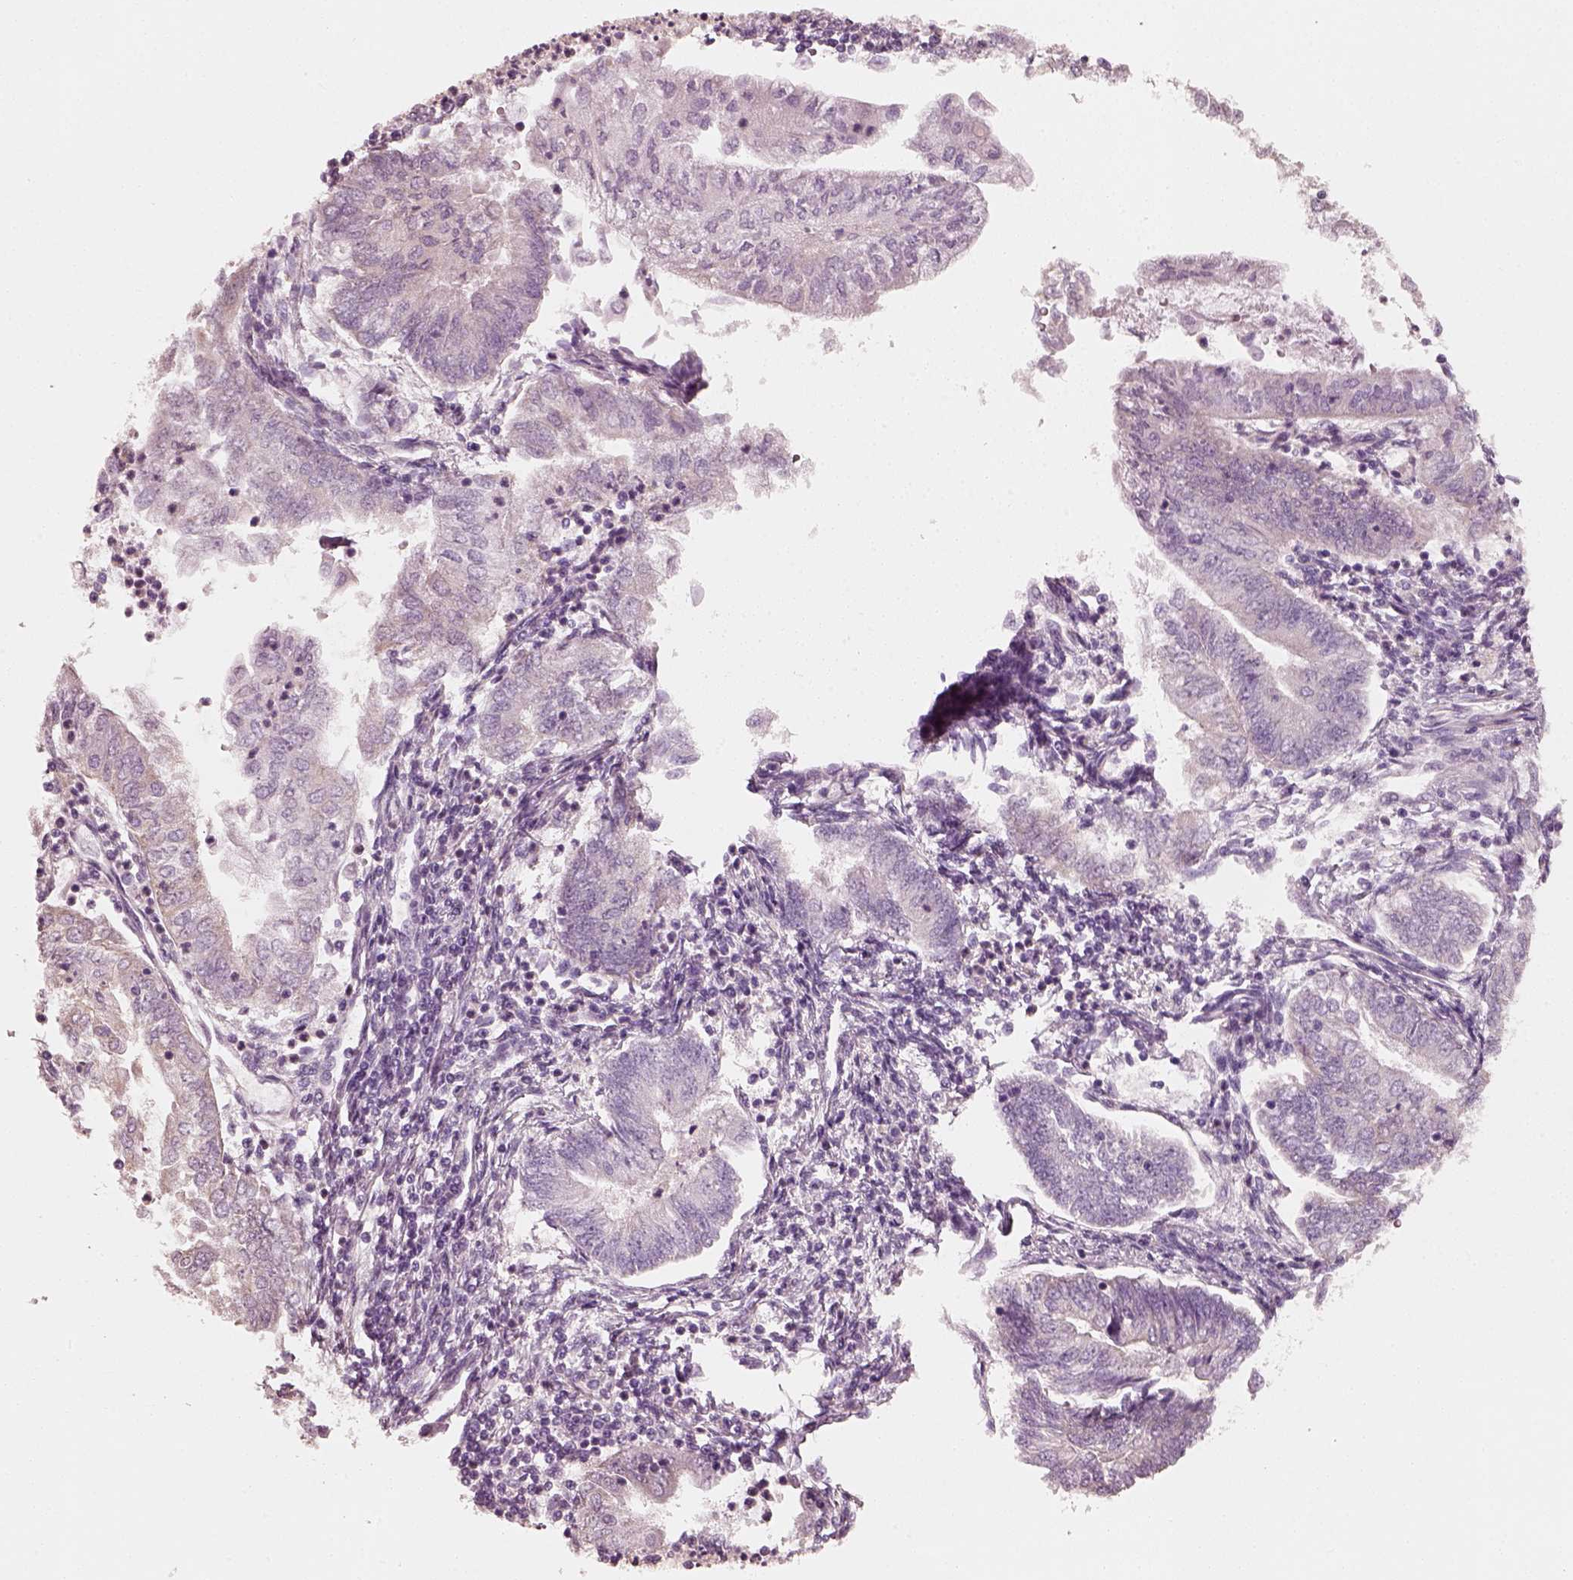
{"staining": {"intensity": "negative", "quantity": "none", "location": "none"}, "tissue": "endometrial cancer", "cell_type": "Tumor cells", "image_type": "cancer", "snomed": [{"axis": "morphology", "description": "Adenocarcinoma, NOS"}, {"axis": "topography", "description": "Endometrium"}], "caption": "Immunohistochemistry image of adenocarcinoma (endometrial) stained for a protein (brown), which displays no expression in tumor cells.", "gene": "RS1", "patient": {"sex": "female", "age": 55}}